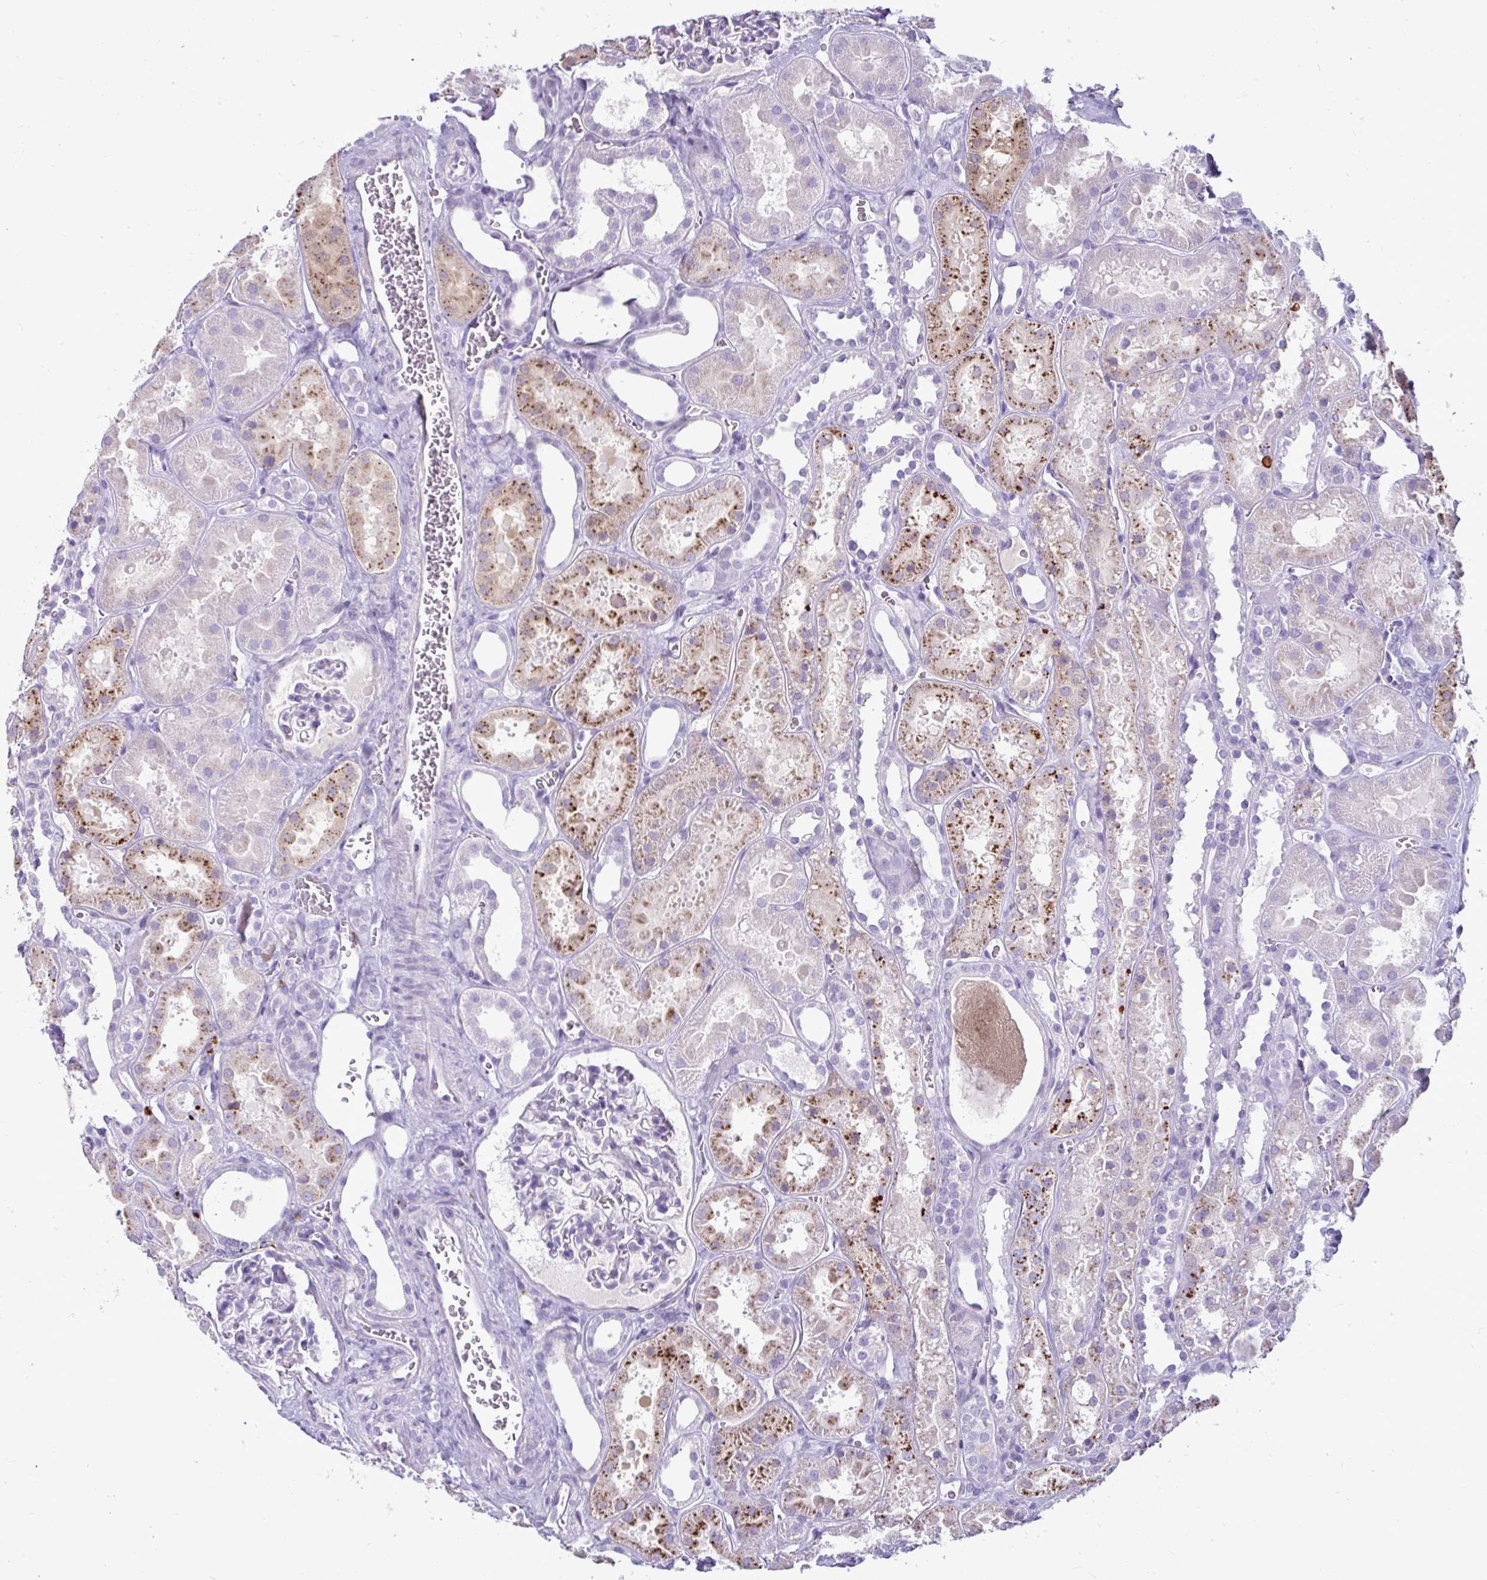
{"staining": {"intensity": "negative", "quantity": "none", "location": "none"}, "tissue": "kidney", "cell_type": "Cells in glomeruli", "image_type": "normal", "snomed": [{"axis": "morphology", "description": "Normal tissue, NOS"}, {"axis": "topography", "description": "Kidney"}], "caption": "An immunohistochemistry photomicrograph of benign kidney is shown. There is no staining in cells in glomeruli of kidney. The staining is performed using DAB brown chromogen with nuclei counter-stained in using hematoxylin.", "gene": "CTSZ", "patient": {"sex": "female", "age": 41}}